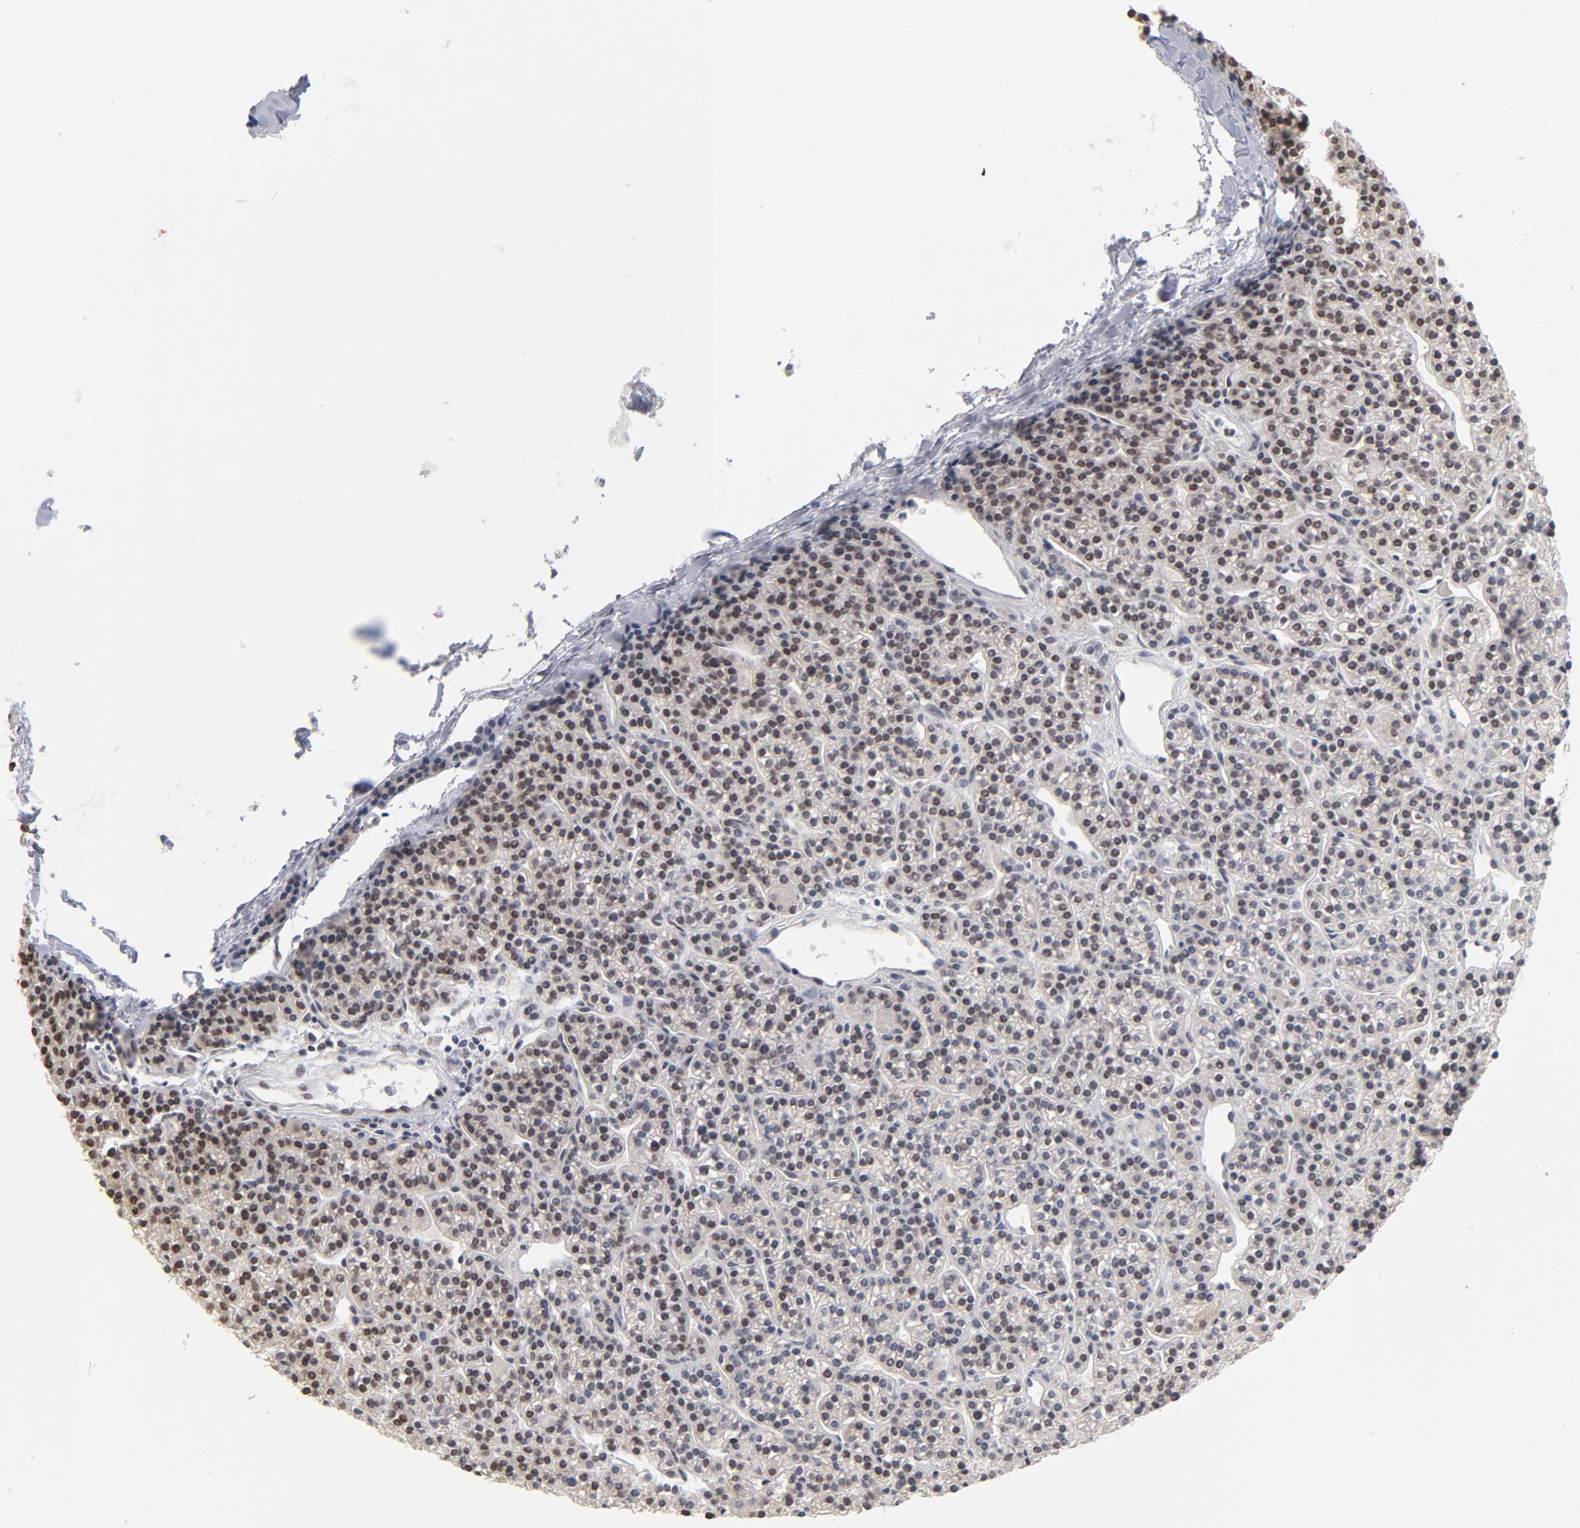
{"staining": {"intensity": "weak", "quantity": "25%-75%", "location": "cytoplasmic/membranous,nuclear"}, "tissue": "parathyroid gland", "cell_type": "Glandular cells", "image_type": "normal", "snomed": [{"axis": "morphology", "description": "Normal tissue, NOS"}, {"axis": "topography", "description": "Parathyroid gland"}], "caption": "Protein staining reveals weak cytoplasmic/membranous,nuclear expression in approximately 25%-75% of glandular cells in benign parathyroid gland.", "gene": "RBM3", "patient": {"sex": "female", "age": 50}}